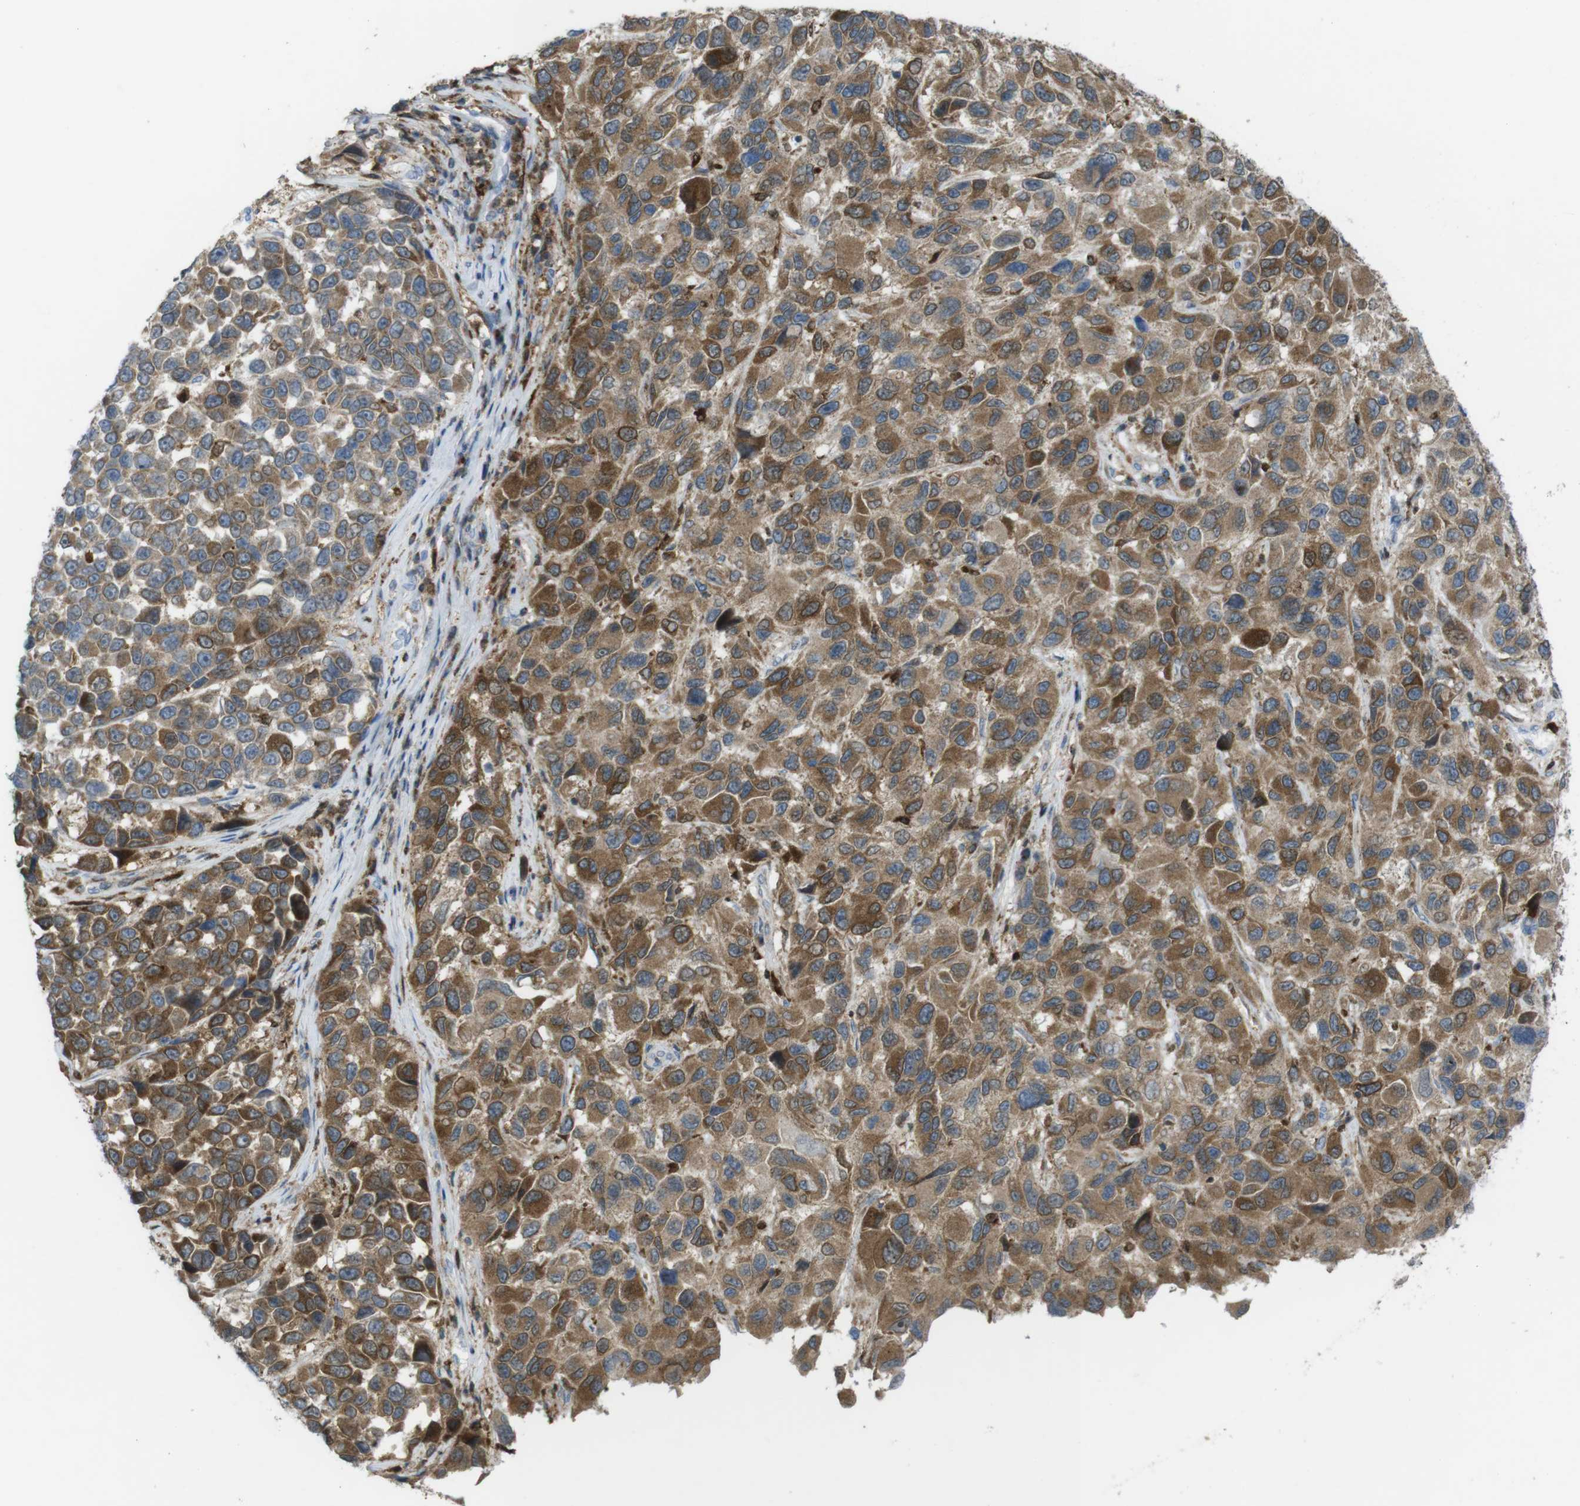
{"staining": {"intensity": "moderate", "quantity": ">75%", "location": "cytoplasmic/membranous"}, "tissue": "melanoma", "cell_type": "Tumor cells", "image_type": "cancer", "snomed": [{"axis": "morphology", "description": "Malignant melanoma, NOS"}, {"axis": "topography", "description": "Skin"}], "caption": "Human malignant melanoma stained with a protein marker demonstrates moderate staining in tumor cells.", "gene": "PRKCD", "patient": {"sex": "male", "age": 53}}